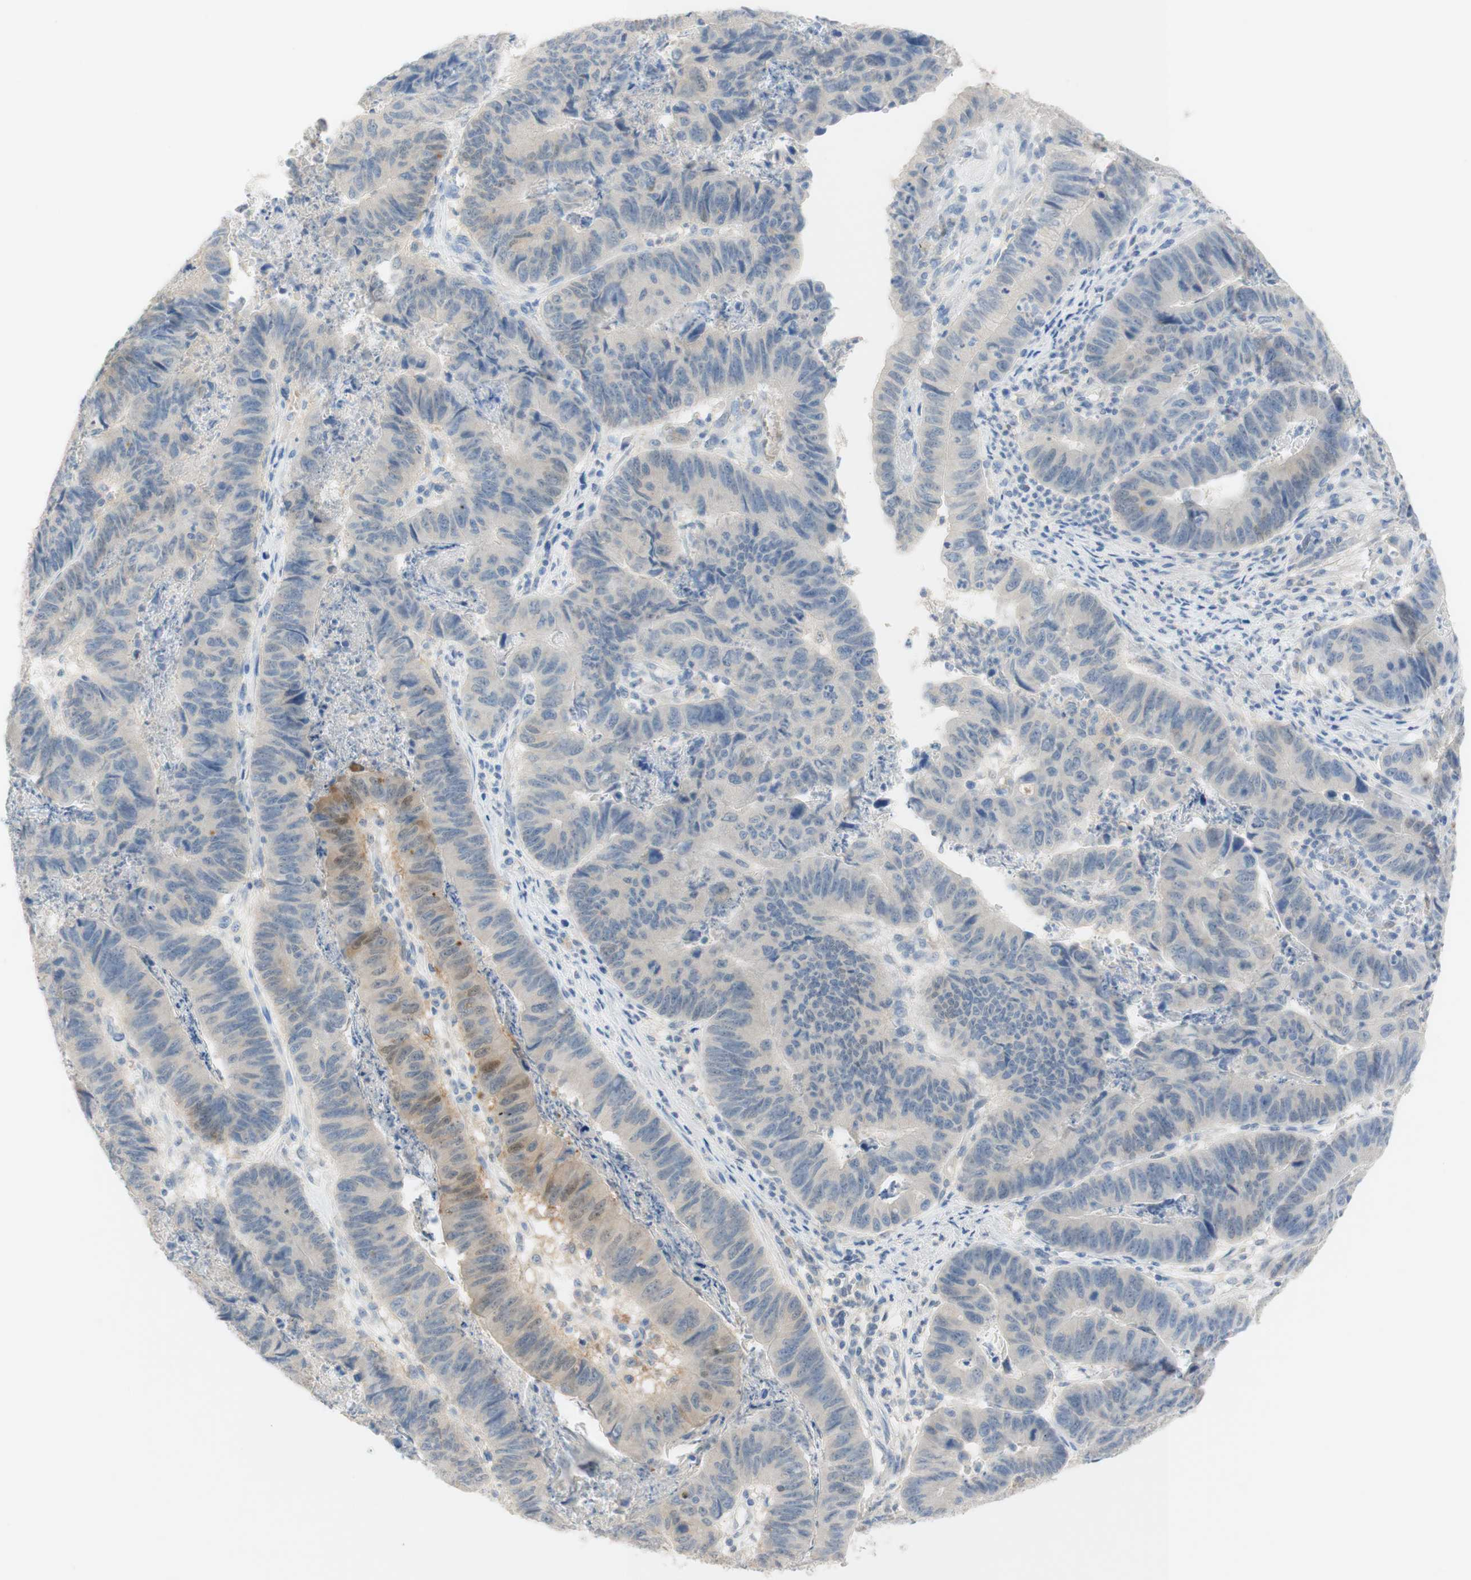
{"staining": {"intensity": "moderate", "quantity": "<25%", "location": "cytoplasmic/membranous,nuclear"}, "tissue": "stomach cancer", "cell_type": "Tumor cells", "image_type": "cancer", "snomed": [{"axis": "morphology", "description": "Adenocarcinoma, NOS"}, {"axis": "topography", "description": "Stomach, lower"}], "caption": "Immunohistochemical staining of human stomach cancer reveals moderate cytoplasmic/membranous and nuclear protein staining in approximately <25% of tumor cells. Ihc stains the protein in brown and the nuclei are stained blue.", "gene": "SELENBP1", "patient": {"sex": "male", "age": 77}}